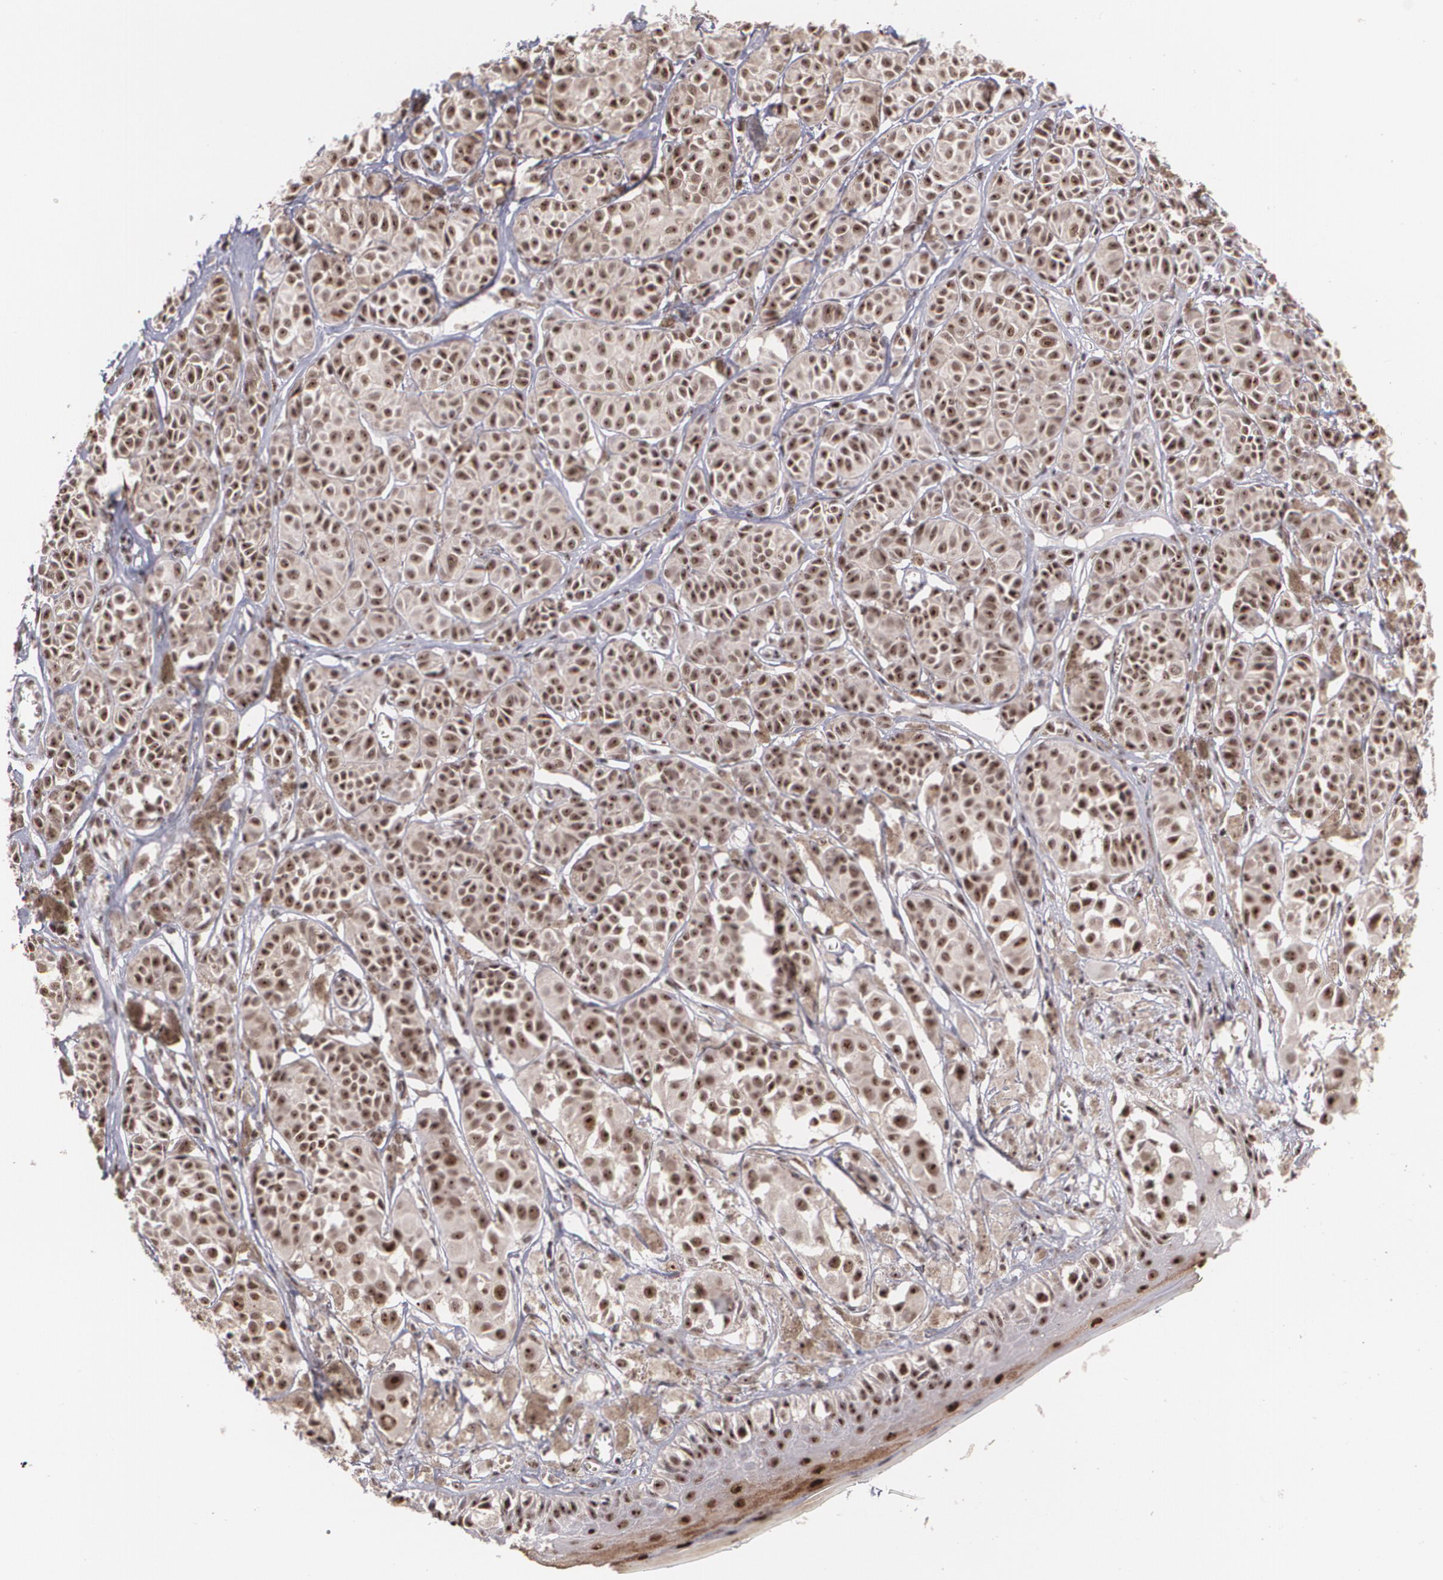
{"staining": {"intensity": "strong", "quantity": ">75%", "location": "cytoplasmic/membranous,nuclear"}, "tissue": "melanoma", "cell_type": "Tumor cells", "image_type": "cancer", "snomed": [{"axis": "morphology", "description": "Malignant melanoma, NOS"}, {"axis": "topography", "description": "Skin"}], "caption": "Protein staining exhibits strong cytoplasmic/membranous and nuclear expression in approximately >75% of tumor cells in melanoma.", "gene": "C6orf15", "patient": {"sex": "male", "age": 76}}